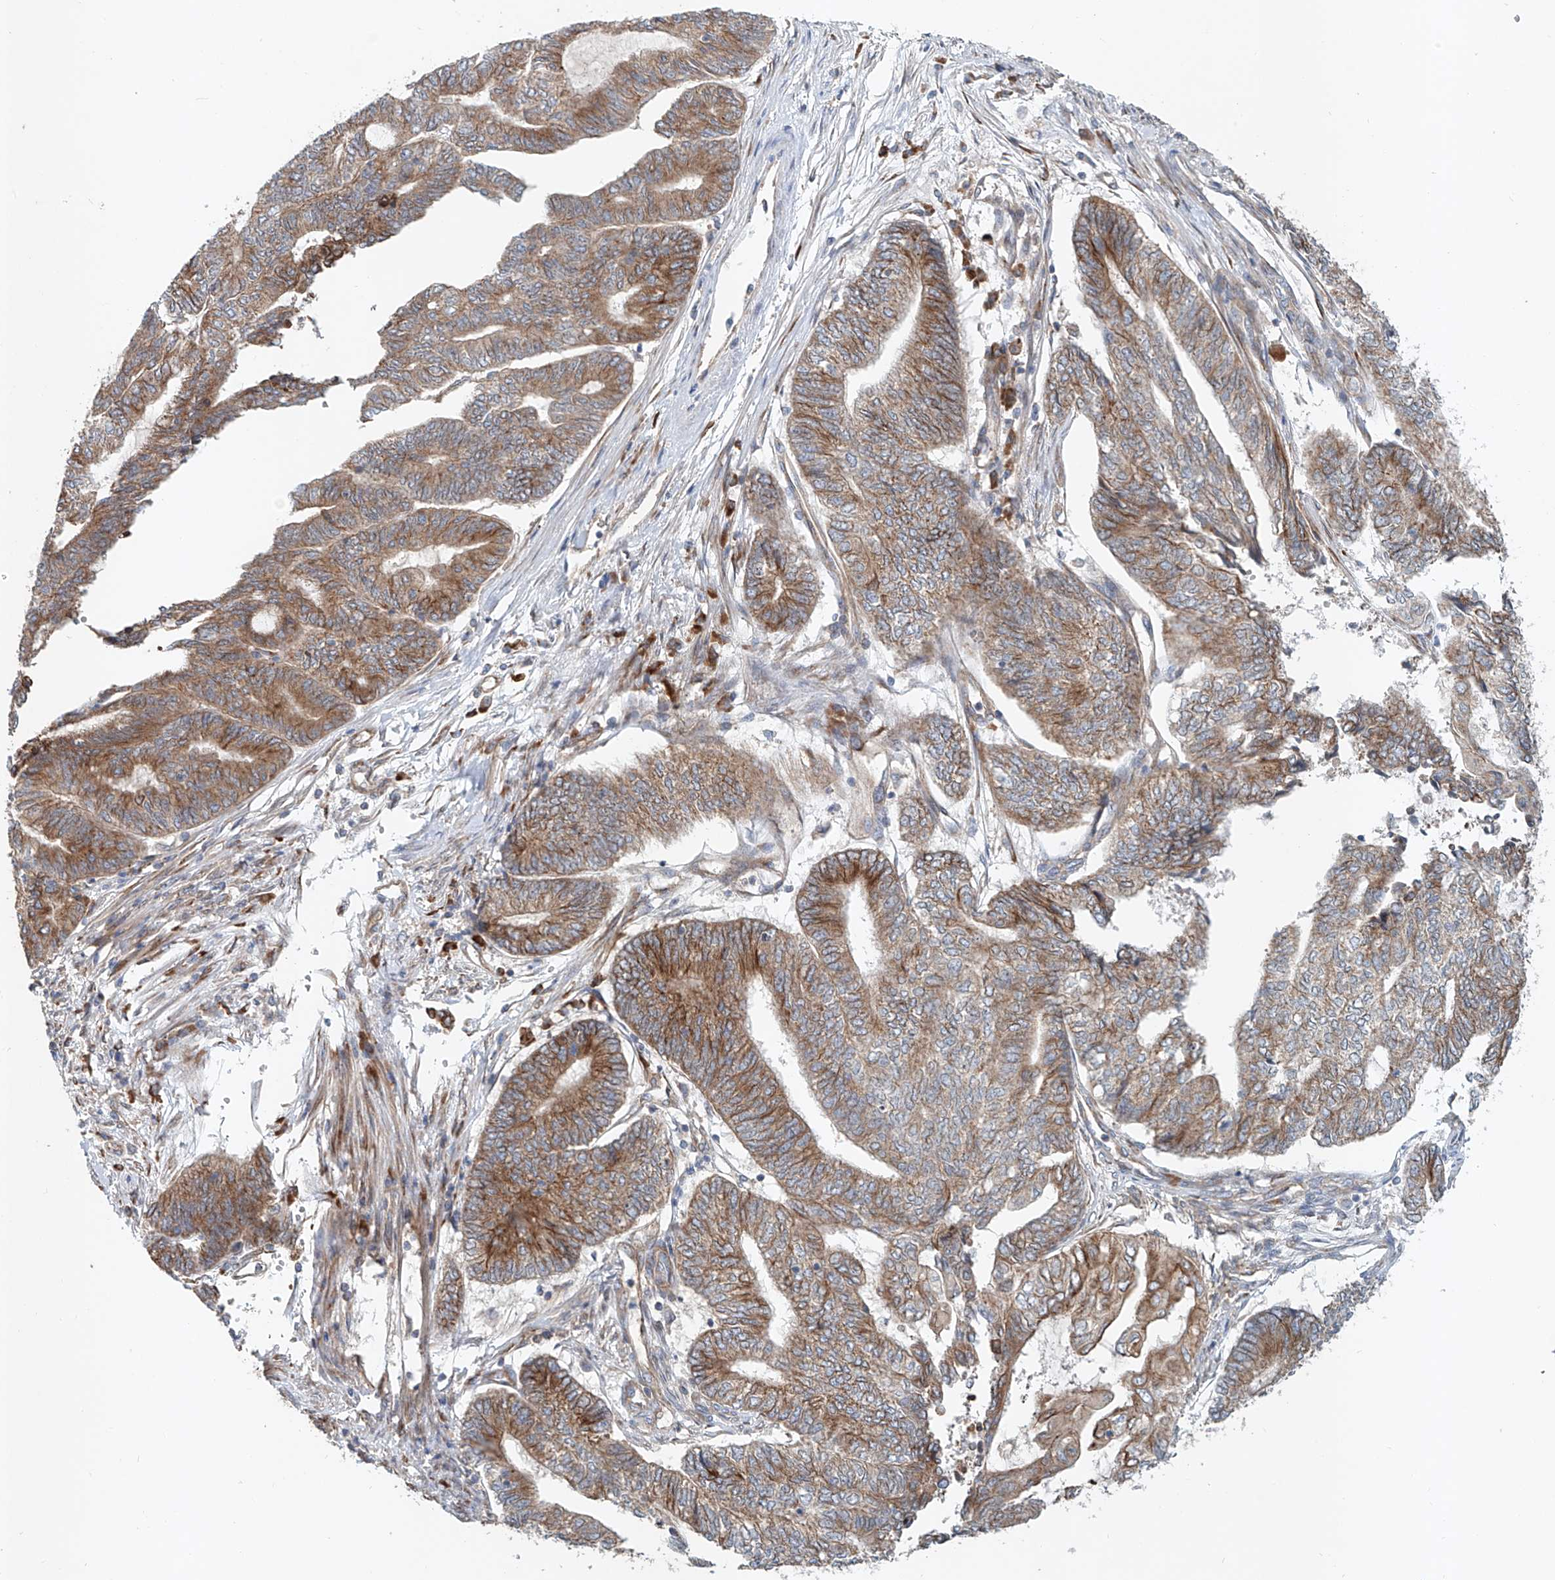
{"staining": {"intensity": "moderate", "quantity": ">75%", "location": "cytoplasmic/membranous"}, "tissue": "endometrial cancer", "cell_type": "Tumor cells", "image_type": "cancer", "snomed": [{"axis": "morphology", "description": "Adenocarcinoma, NOS"}, {"axis": "topography", "description": "Uterus"}, {"axis": "topography", "description": "Endometrium"}], "caption": "Endometrial cancer tissue exhibits moderate cytoplasmic/membranous positivity in approximately >75% of tumor cells Nuclei are stained in blue.", "gene": "SNAP29", "patient": {"sex": "female", "age": 70}}